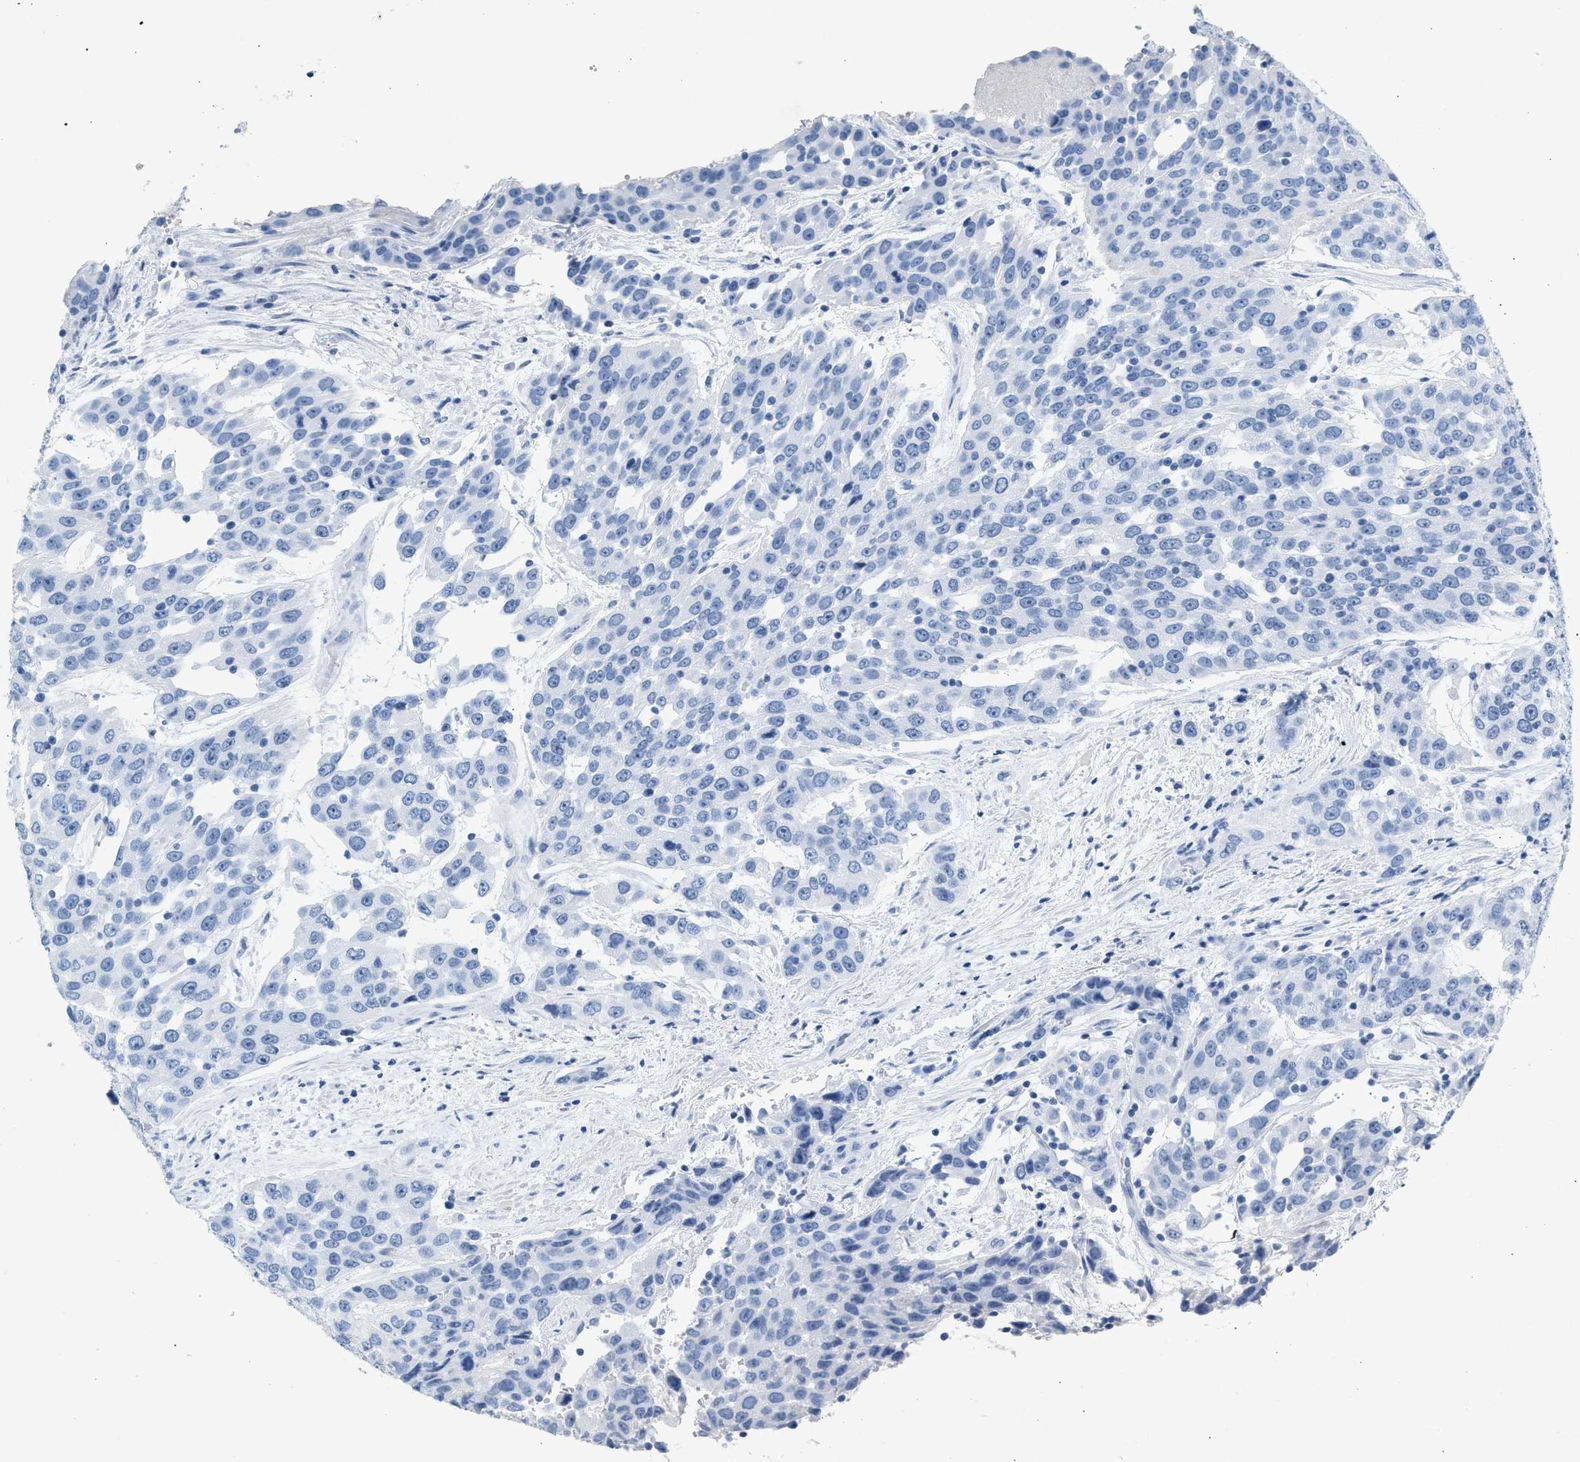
{"staining": {"intensity": "negative", "quantity": "none", "location": "none"}, "tissue": "urothelial cancer", "cell_type": "Tumor cells", "image_type": "cancer", "snomed": [{"axis": "morphology", "description": "Urothelial carcinoma, High grade"}, {"axis": "topography", "description": "Urinary bladder"}], "caption": "This is an immunohistochemistry (IHC) histopathology image of urothelial carcinoma (high-grade). There is no expression in tumor cells.", "gene": "HHATL", "patient": {"sex": "female", "age": 80}}